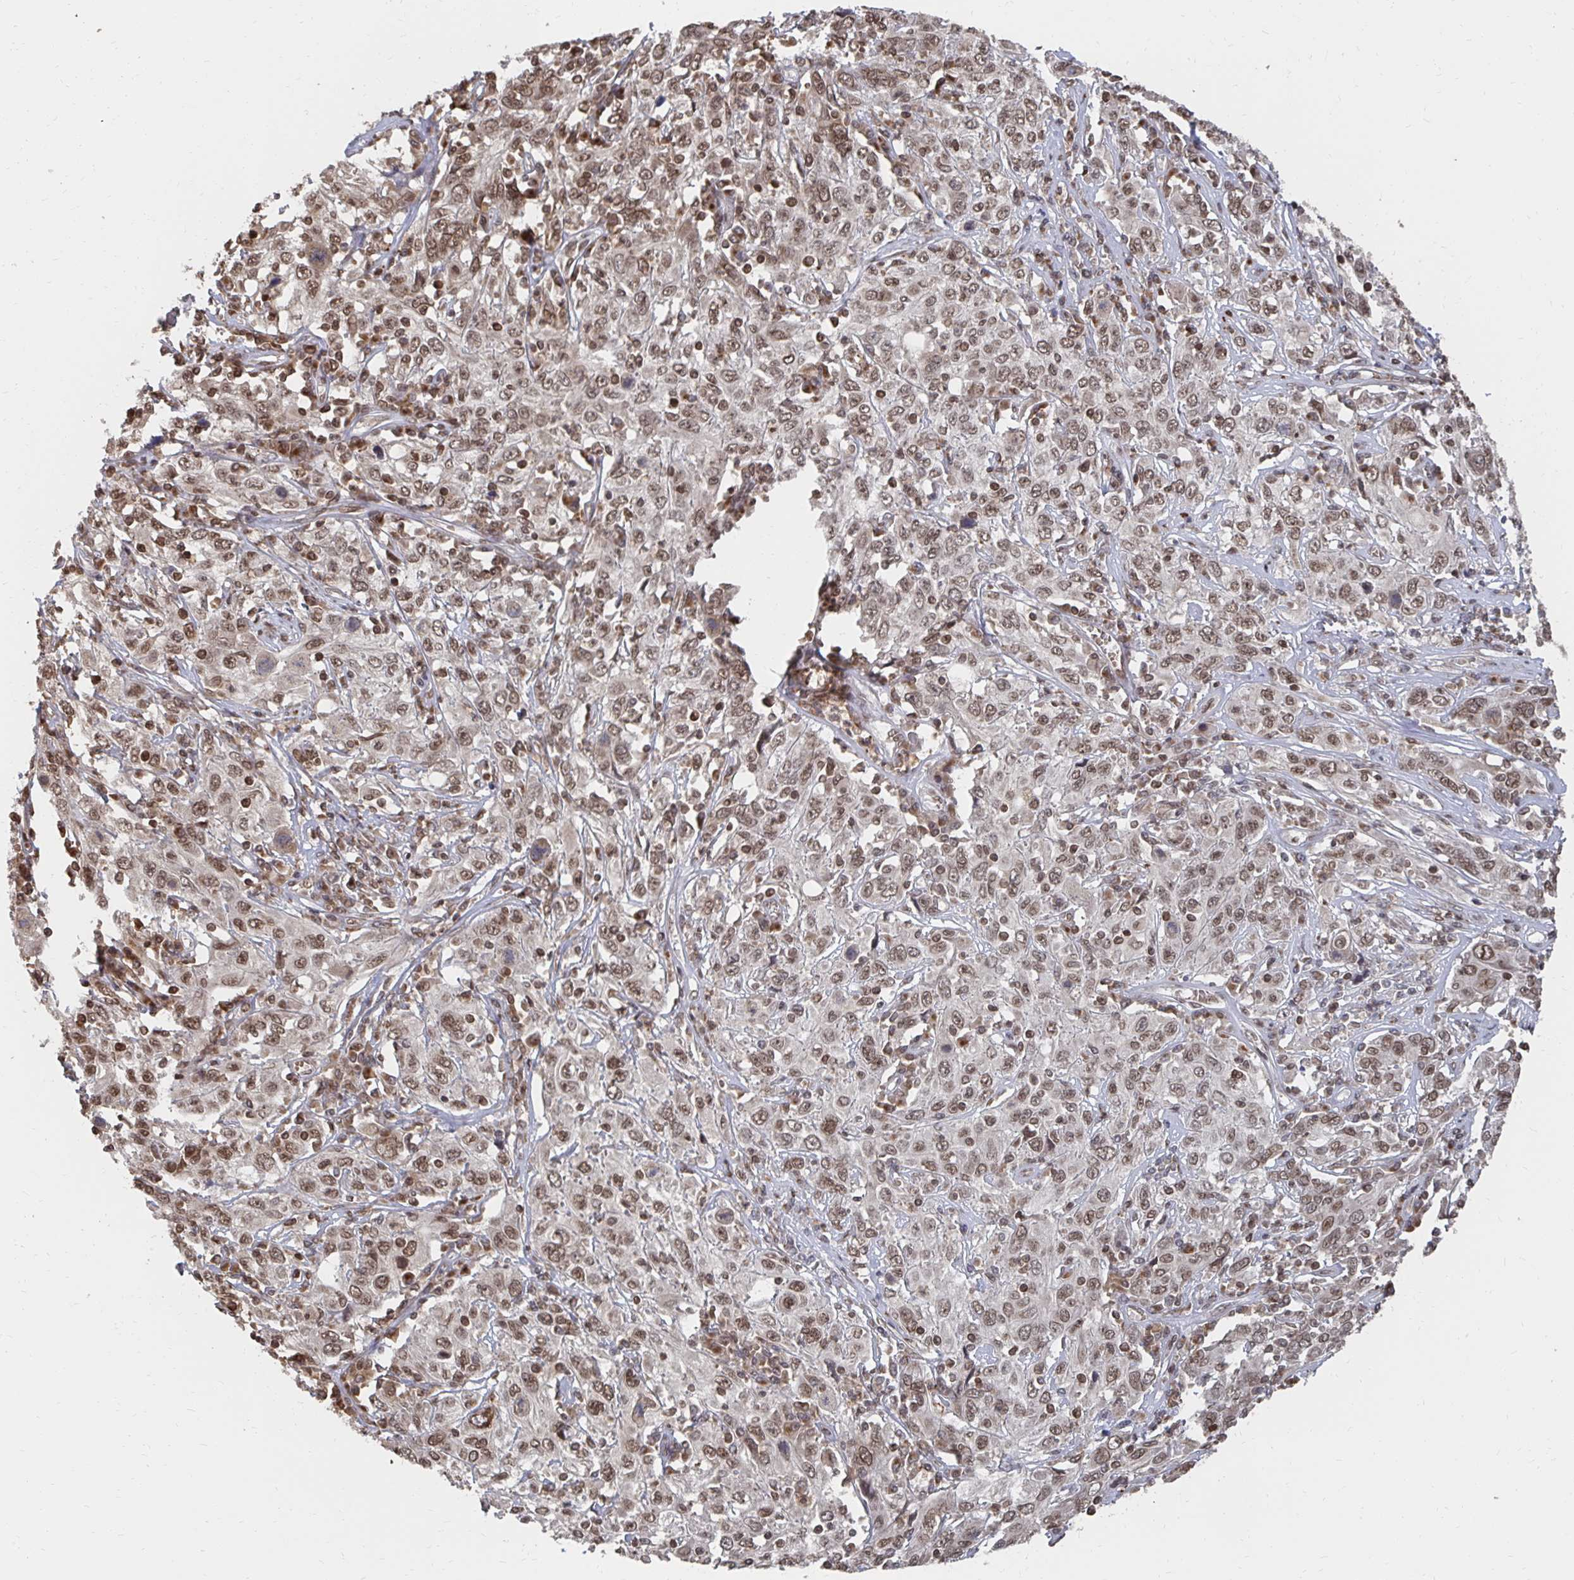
{"staining": {"intensity": "moderate", "quantity": ">75%", "location": "nuclear"}, "tissue": "cervical cancer", "cell_type": "Tumor cells", "image_type": "cancer", "snomed": [{"axis": "morphology", "description": "Squamous cell carcinoma, NOS"}, {"axis": "topography", "description": "Cervix"}], "caption": "The immunohistochemical stain labels moderate nuclear staining in tumor cells of cervical cancer tissue.", "gene": "GTF3C6", "patient": {"sex": "female", "age": 46}}